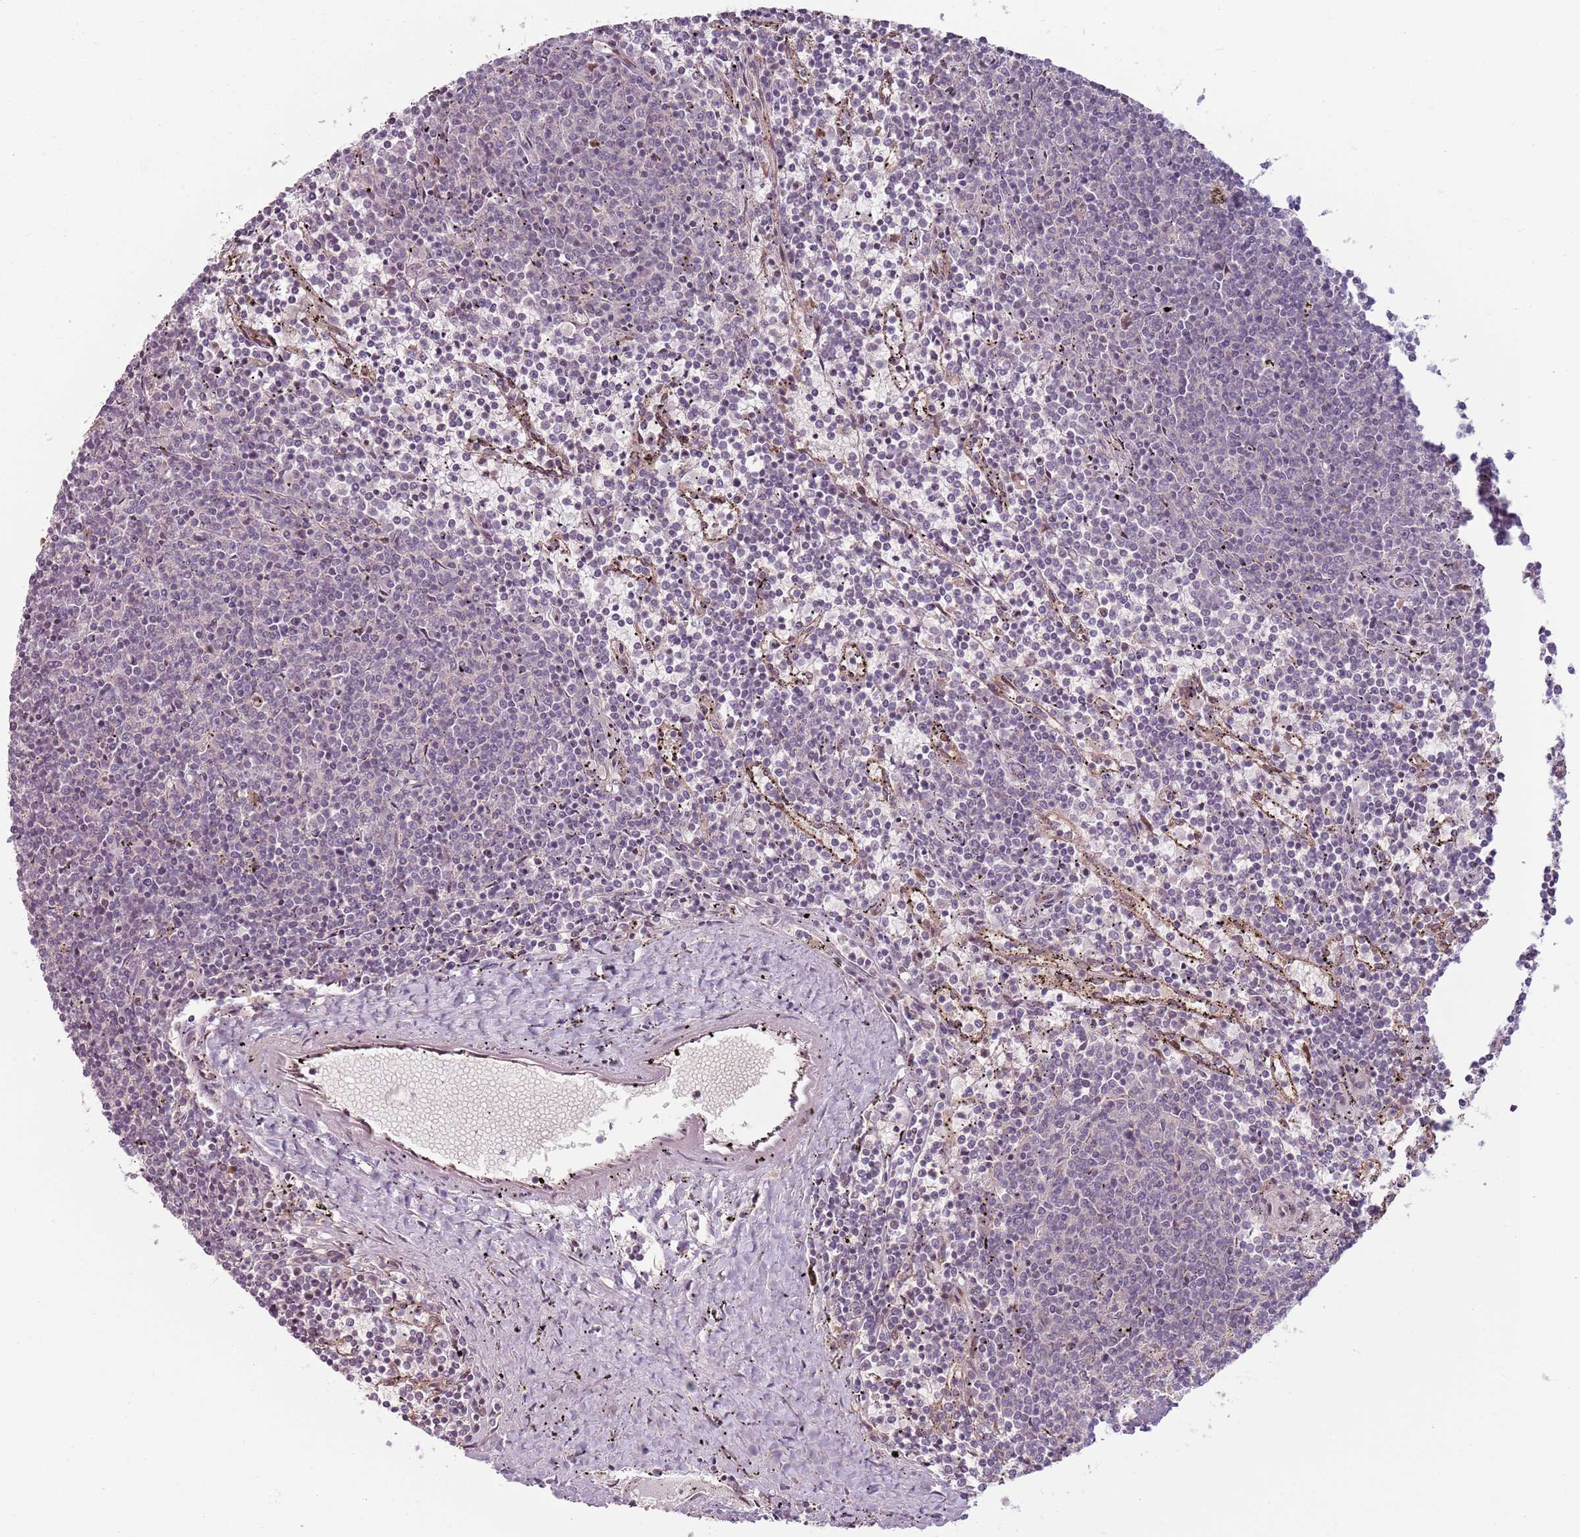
{"staining": {"intensity": "negative", "quantity": "none", "location": "none"}, "tissue": "lymphoma", "cell_type": "Tumor cells", "image_type": "cancer", "snomed": [{"axis": "morphology", "description": "Malignant lymphoma, non-Hodgkin's type, Low grade"}, {"axis": "topography", "description": "Spleen"}], "caption": "Tumor cells show no significant protein staining in low-grade malignant lymphoma, non-Hodgkin's type.", "gene": "ADGRG1", "patient": {"sex": "female", "age": 50}}